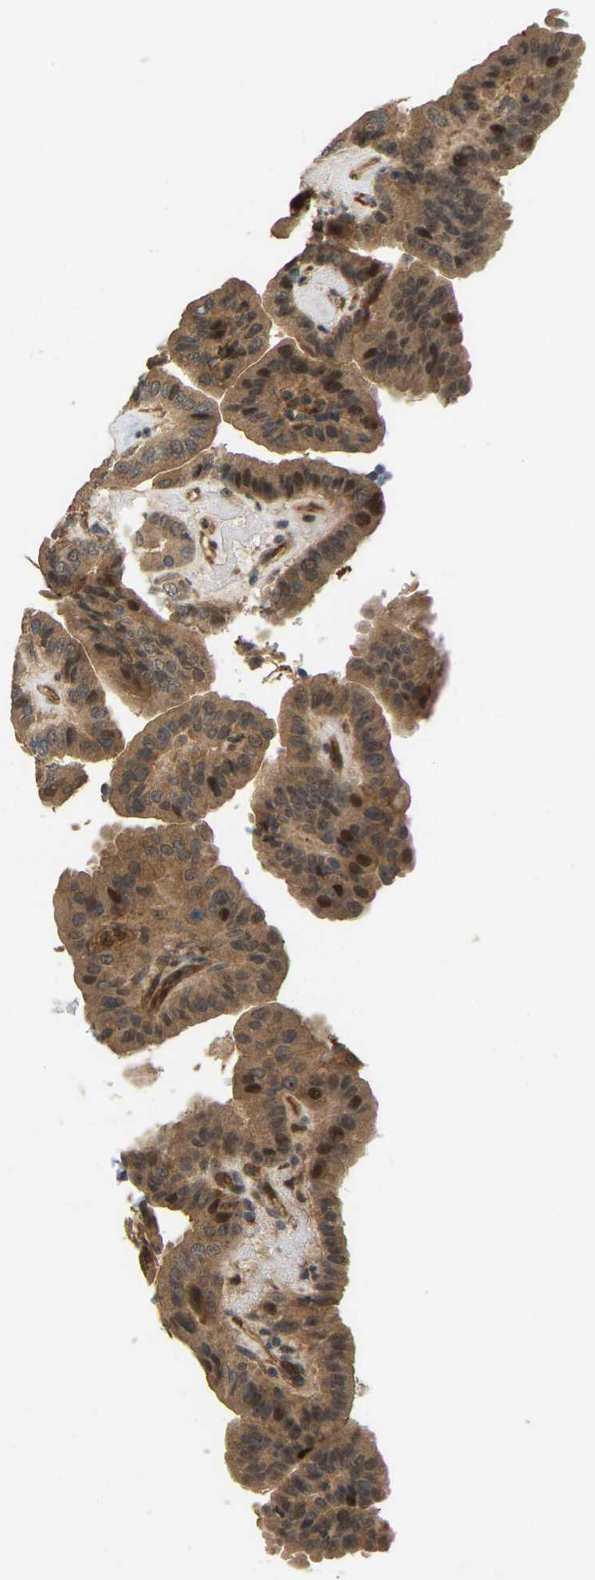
{"staining": {"intensity": "moderate", "quantity": ">75%", "location": "cytoplasmic/membranous,nuclear"}, "tissue": "thyroid cancer", "cell_type": "Tumor cells", "image_type": "cancer", "snomed": [{"axis": "morphology", "description": "Papillary adenocarcinoma, NOS"}, {"axis": "topography", "description": "Thyroid gland"}], "caption": "Protein expression analysis of human papillary adenocarcinoma (thyroid) reveals moderate cytoplasmic/membranous and nuclear staining in about >75% of tumor cells.", "gene": "LIMK2", "patient": {"sex": "male", "age": 33}}